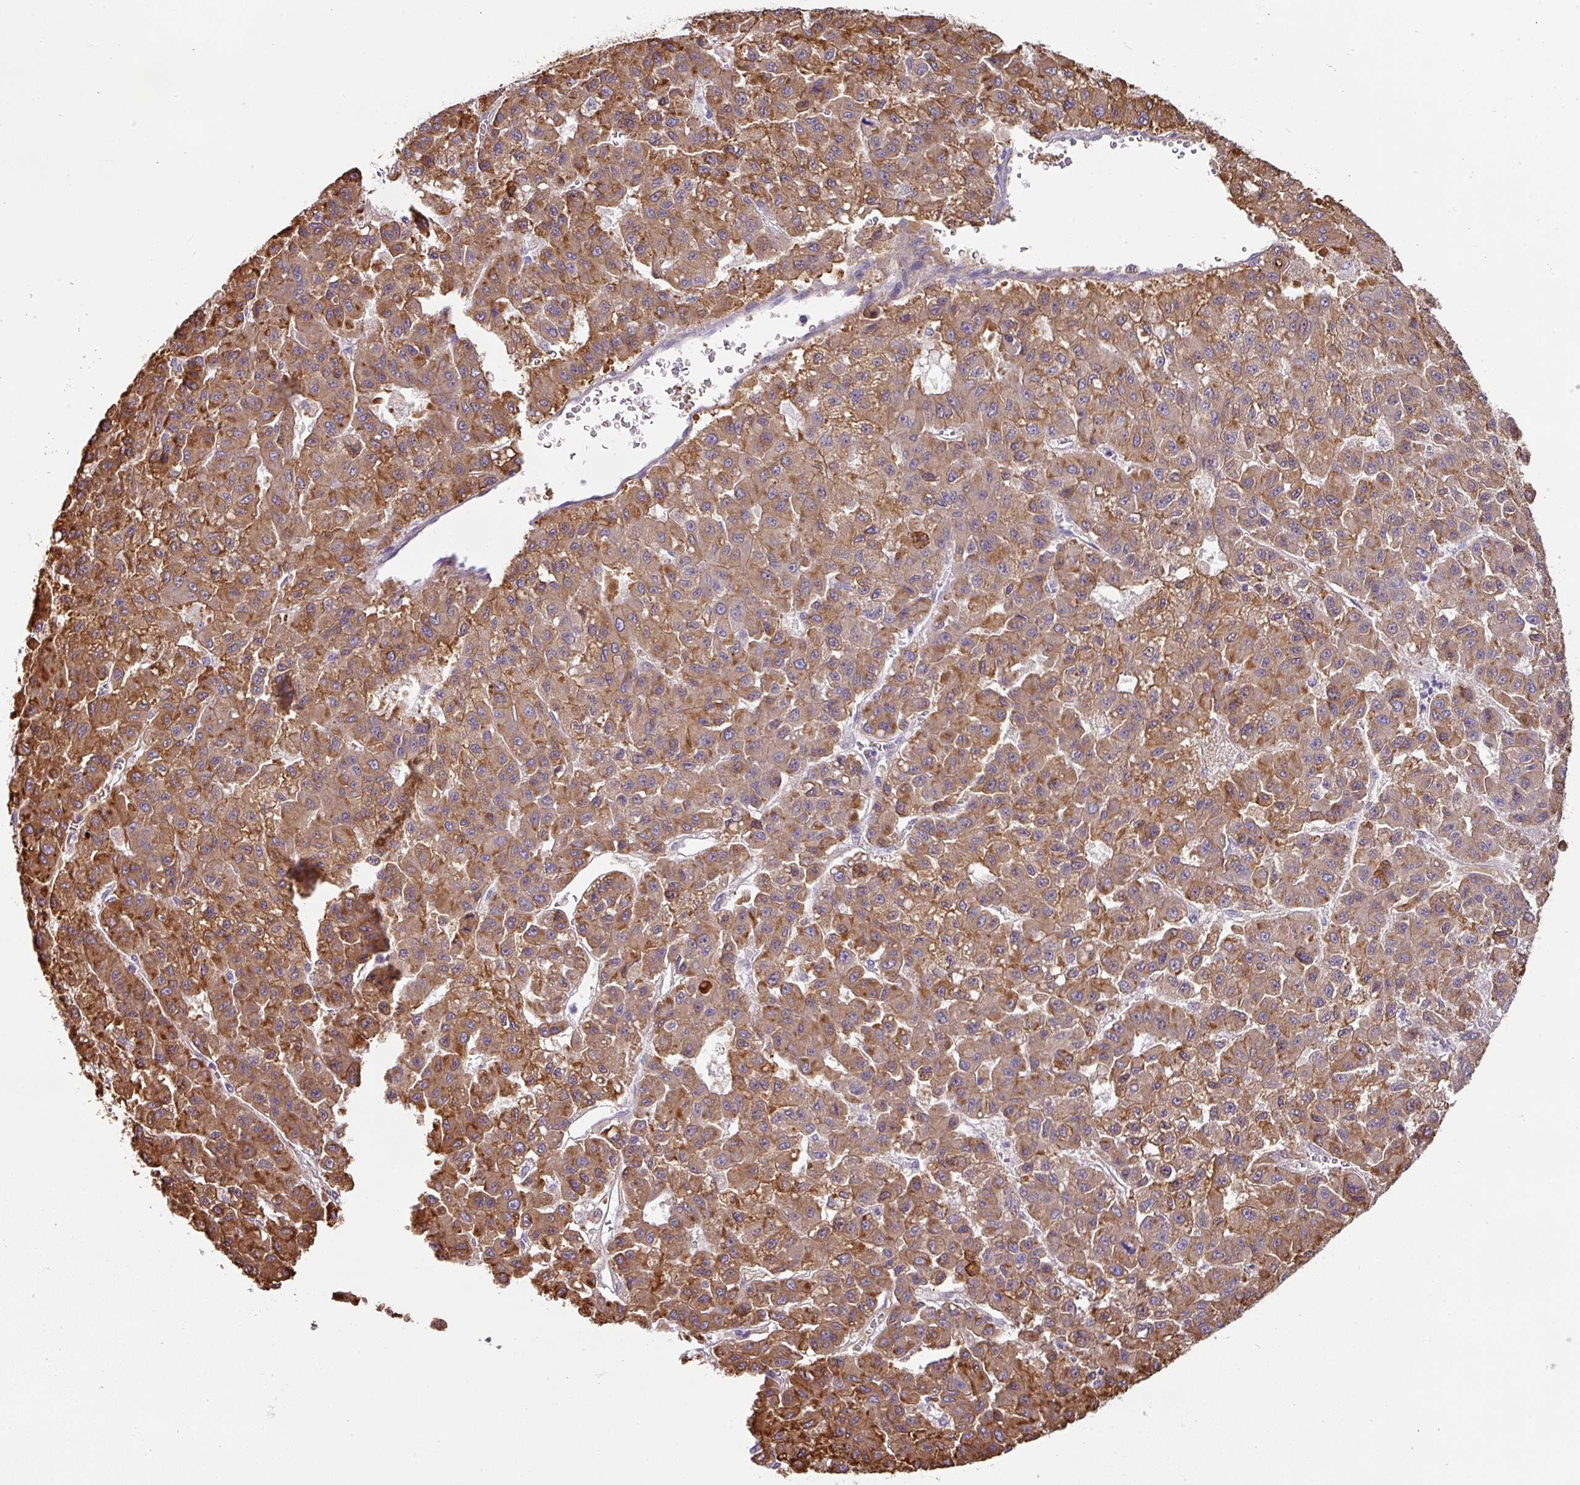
{"staining": {"intensity": "moderate", "quantity": ">75%", "location": "cytoplasmic/membranous"}, "tissue": "liver cancer", "cell_type": "Tumor cells", "image_type": "cancer", "snomed": [{"axis": "morphology", "description": "Carcinoma, Hepatocellular, NOS"}, {"axis": "topography", "description": "Liver"}], "caption": "IHC image of neoplastic tissue: human liver cancer stained using immunohistochemistry reveals medium levels of moderate protein expression localized specifically in the cytoplasmic/membranous of tumor cells, appearing as a cytoplasmic/membranous brown color.", "gene": "FGF17", "patient": {"sex": "male", "age": 70}}